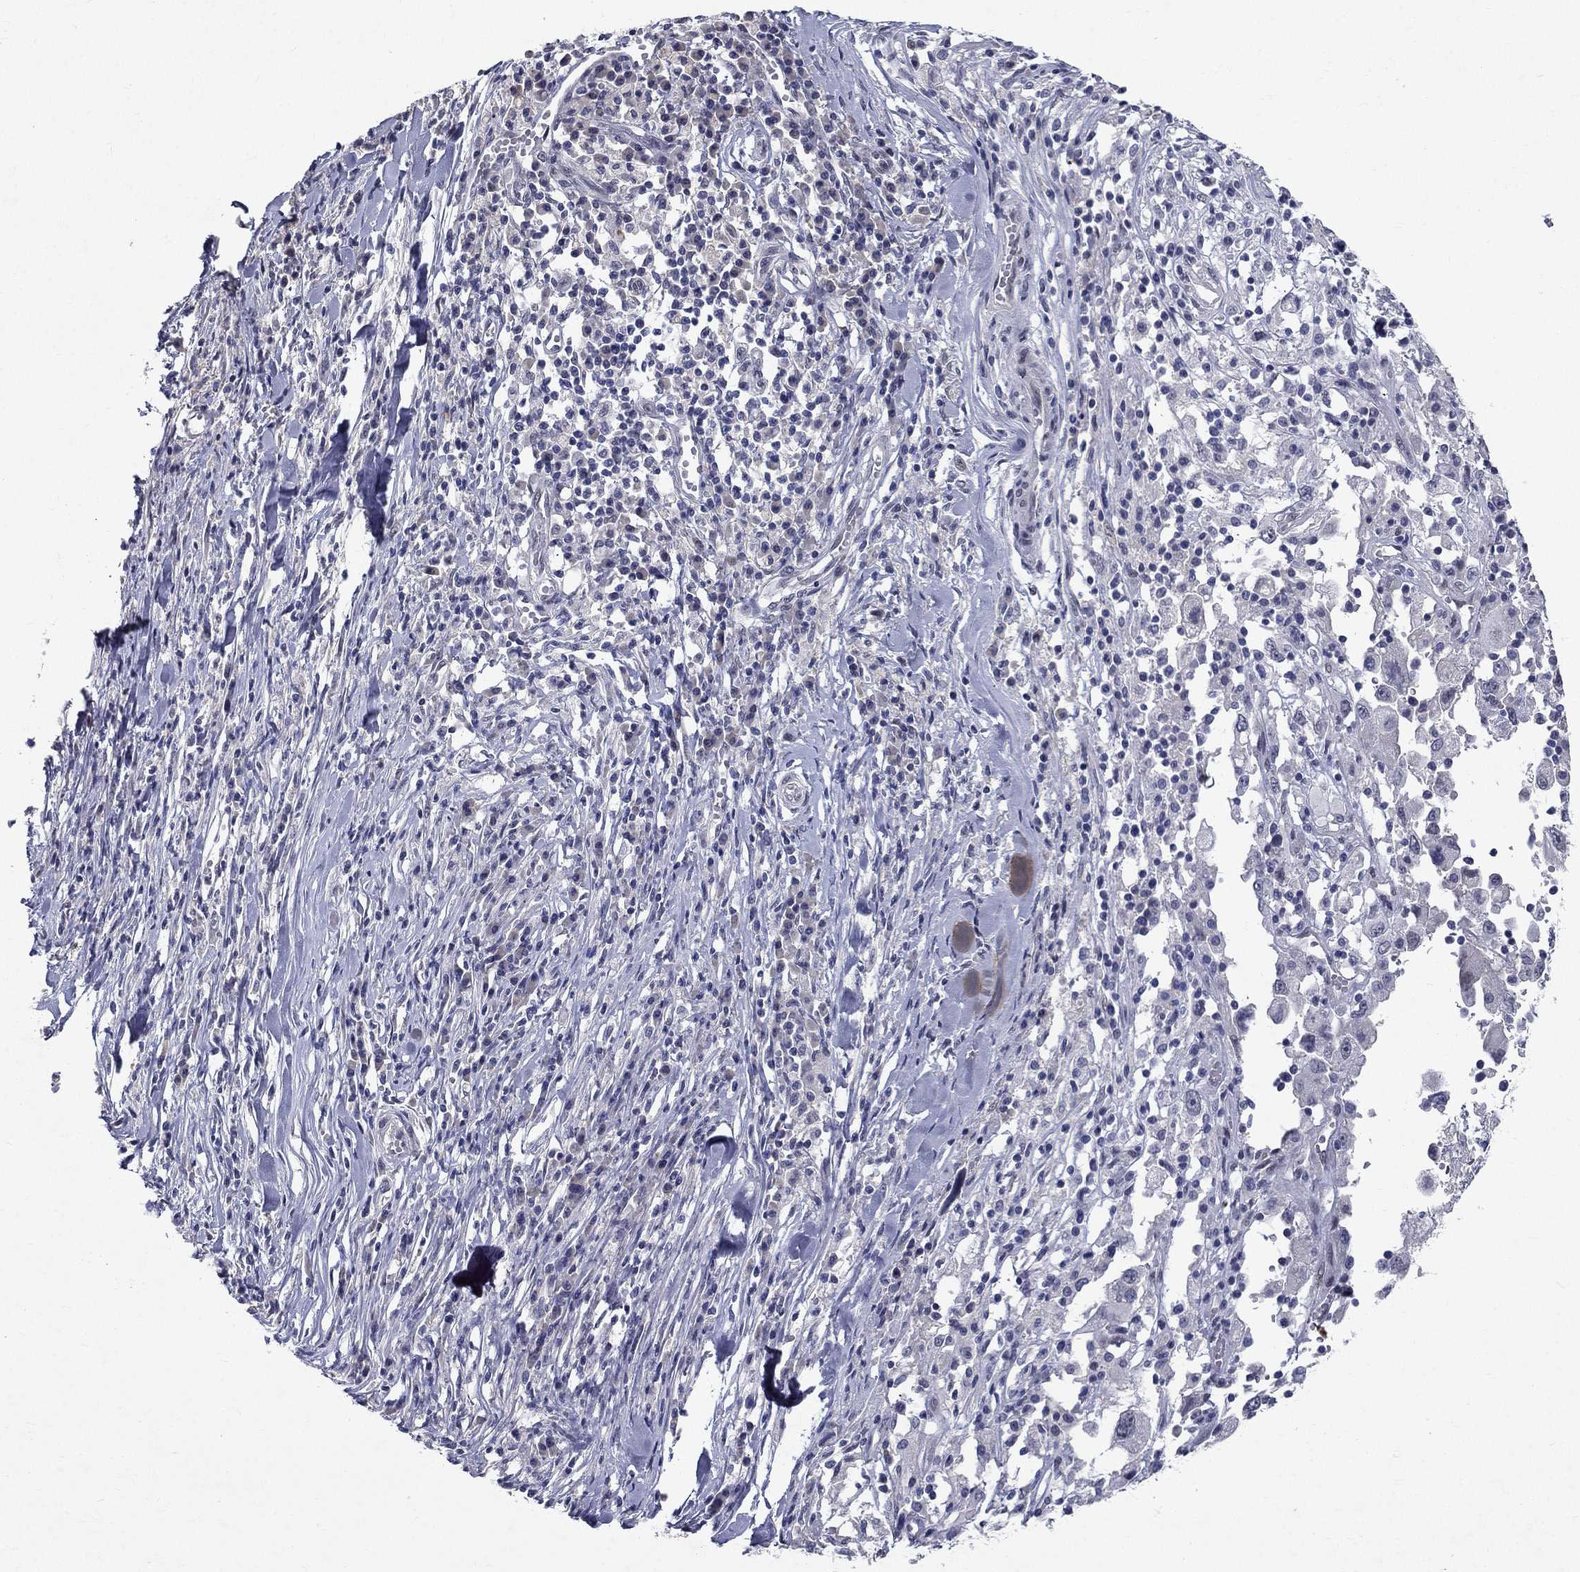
{"staining": {"intensity": "negative", "quantity": "none", "location": "none"}, "tissue": "melanoma", "cell_type": "Tumor cells", "image_type": "cancer", "snomed": [{"axis": "morphology", "description": "Malignant melanoma, Metastatic site"}, {"axis": "topography", "description": "Lymph node"}], "caption": "Tumor cells show no significant positivity in malignant melanoma (metastatic site).", "gene": "RBFOX1", "patient": {"sex": "male", "age": 50}}